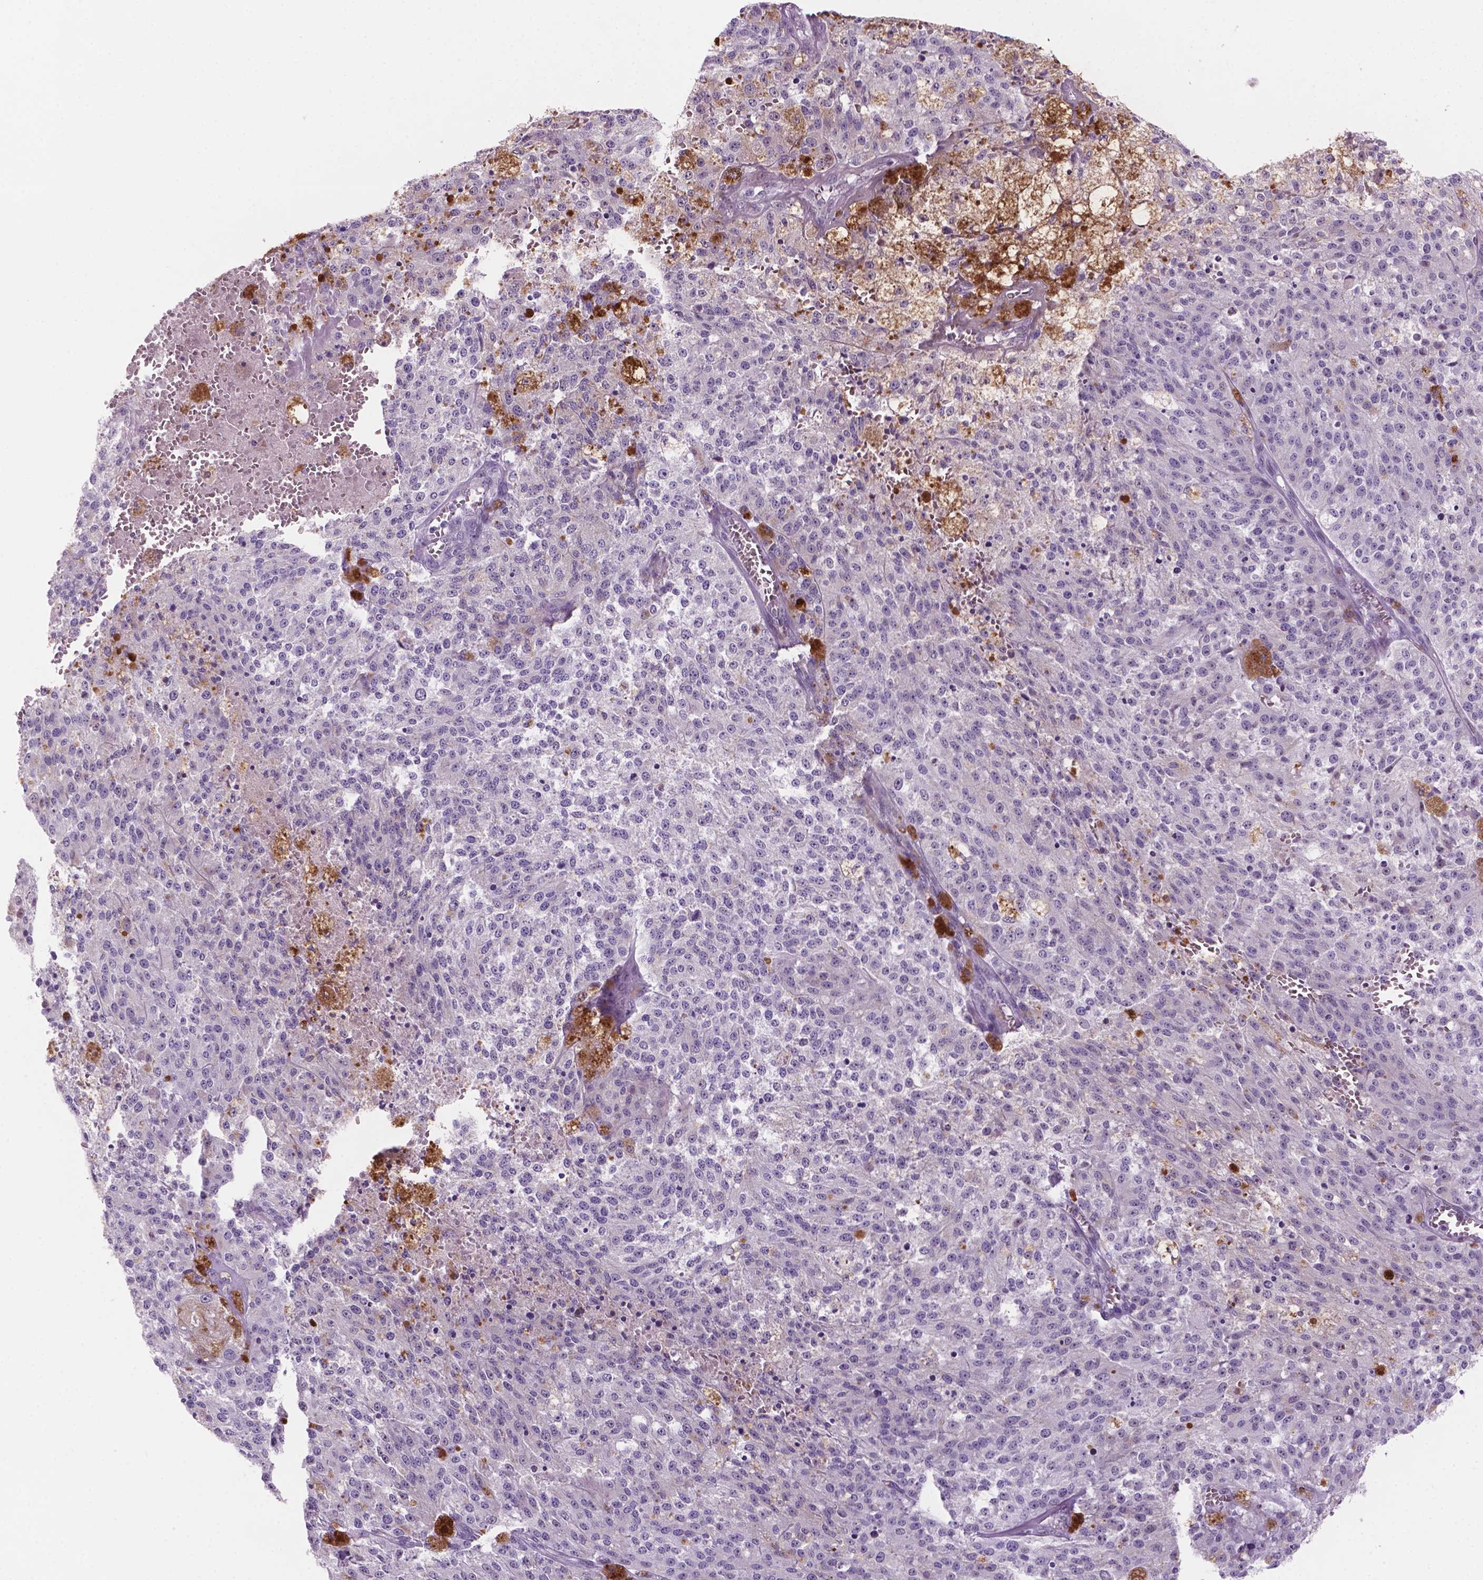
{"staining": {"intensity": "negative", "quantity": "none", "location": "none"}, "tissue": "melanoma", "cell_type": "Tumor cells", "image_type": "cancer", "snomed": [{"axis": "morphology", "description": "Malignant melanoma, Metastatic site"}, {"axis": "topography", "description": "Lymph node"}], "caption": "This is a histopathology image of immunohistochemistry staining of melanoma, which shows no expression in tumor cells. (DAB IHC visualized using brightfield microscopy, high magnification).", "gene": "C18orf21", "patient": {"sex": "female", "age": 64}}